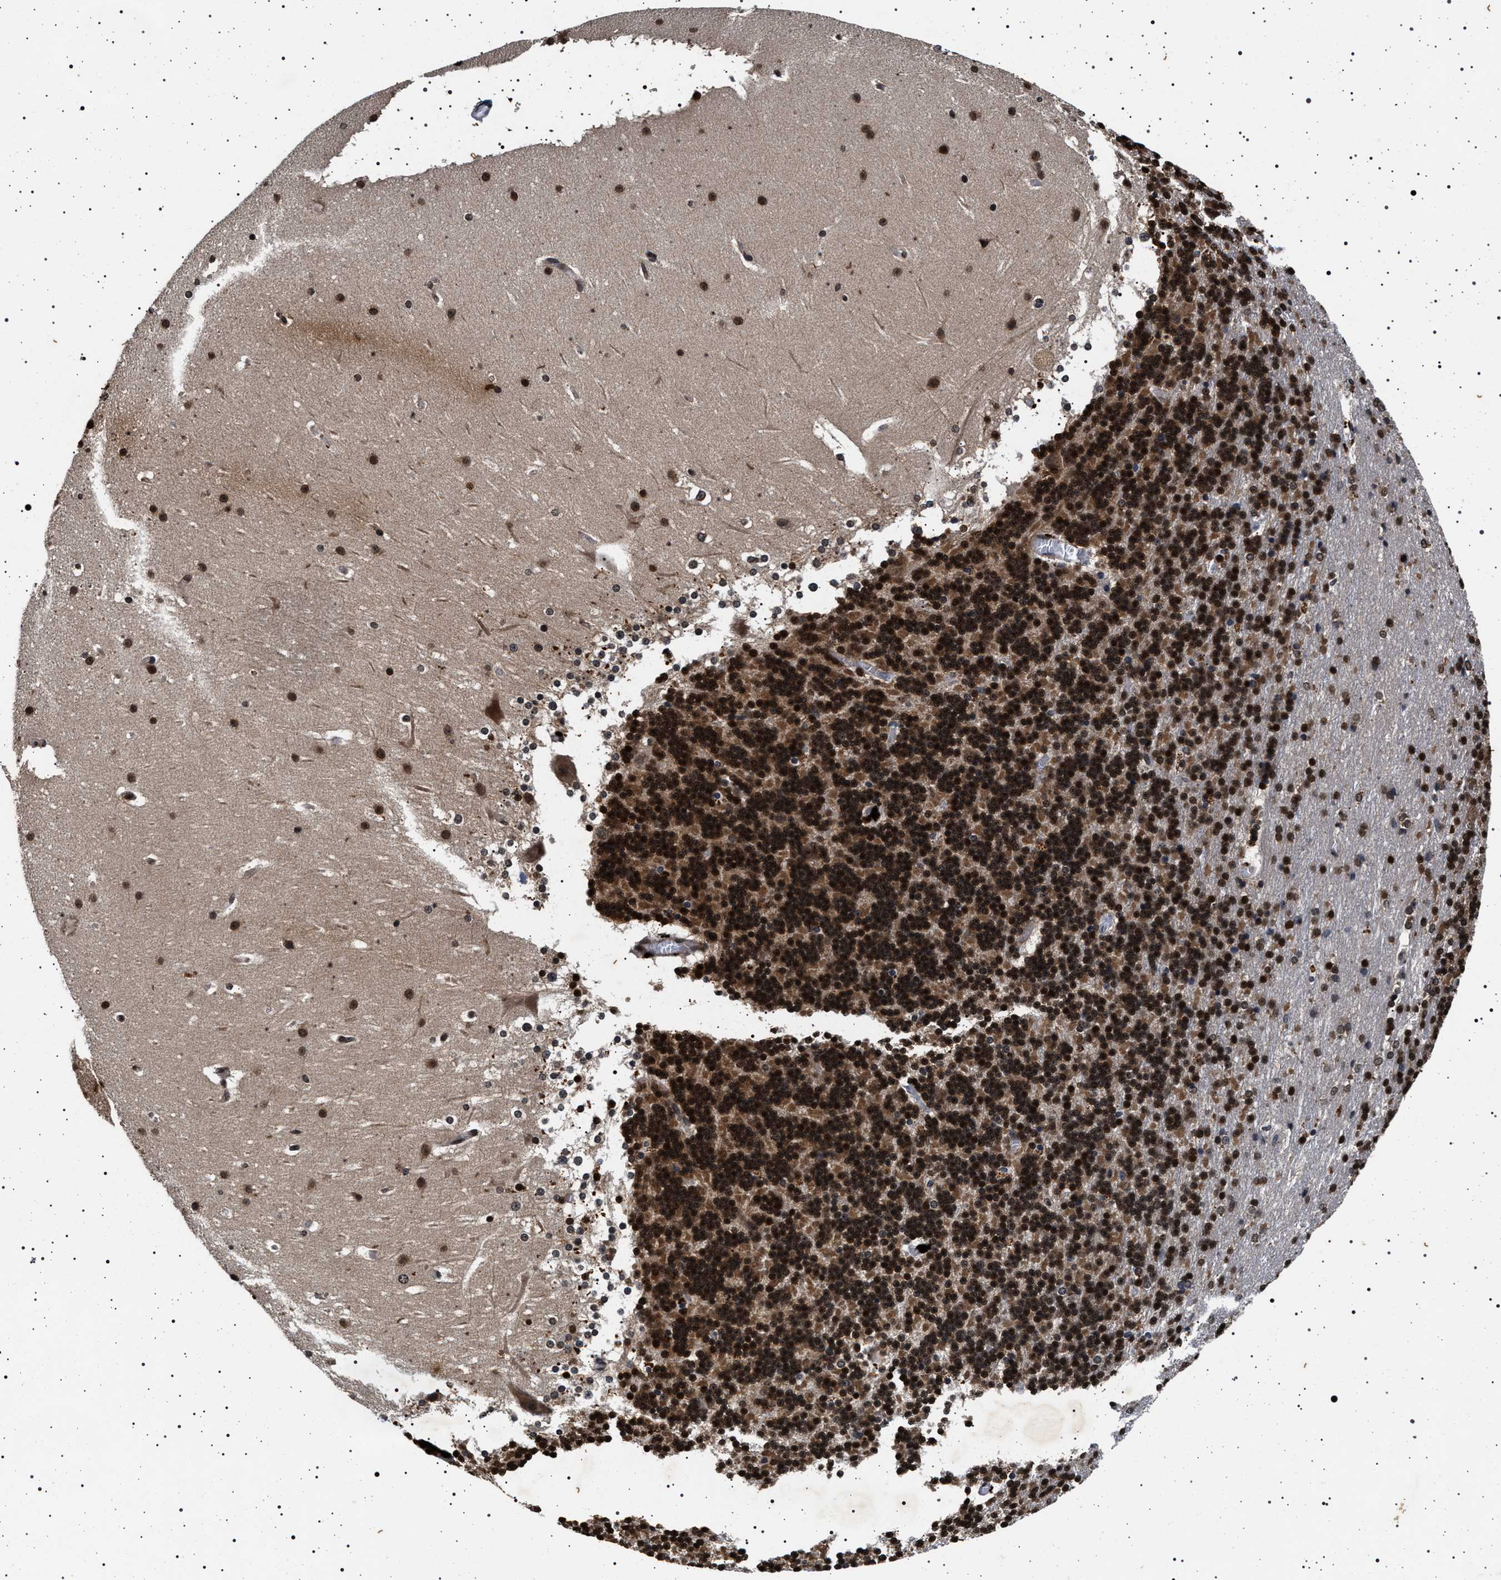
{"staining": {"intensity": "strong", "quantity": ">75%", "location": "cytoplasmic/membranous,nuclear"}, "tissue": "cerebellum", "cell_type": "Cells in granular layer", "image_type": "normal", "snomed": [{"axis": "morphology", "description": "Normal tissue, NOS"}, {"axis": "topography", "description": "Cerebellum"}], "caption": "Immunohistochemical staining of normal human cerebellum demonstrates >75% levels of strong cytoplasmic/membranous,nuclear protein expression in approximately >75% of cells in granular layer. (Brightfield microscopy of DAB IHC at high magnification).", "gene": "CDKN1B", "patient": {"sex": "female", "age": 19}}